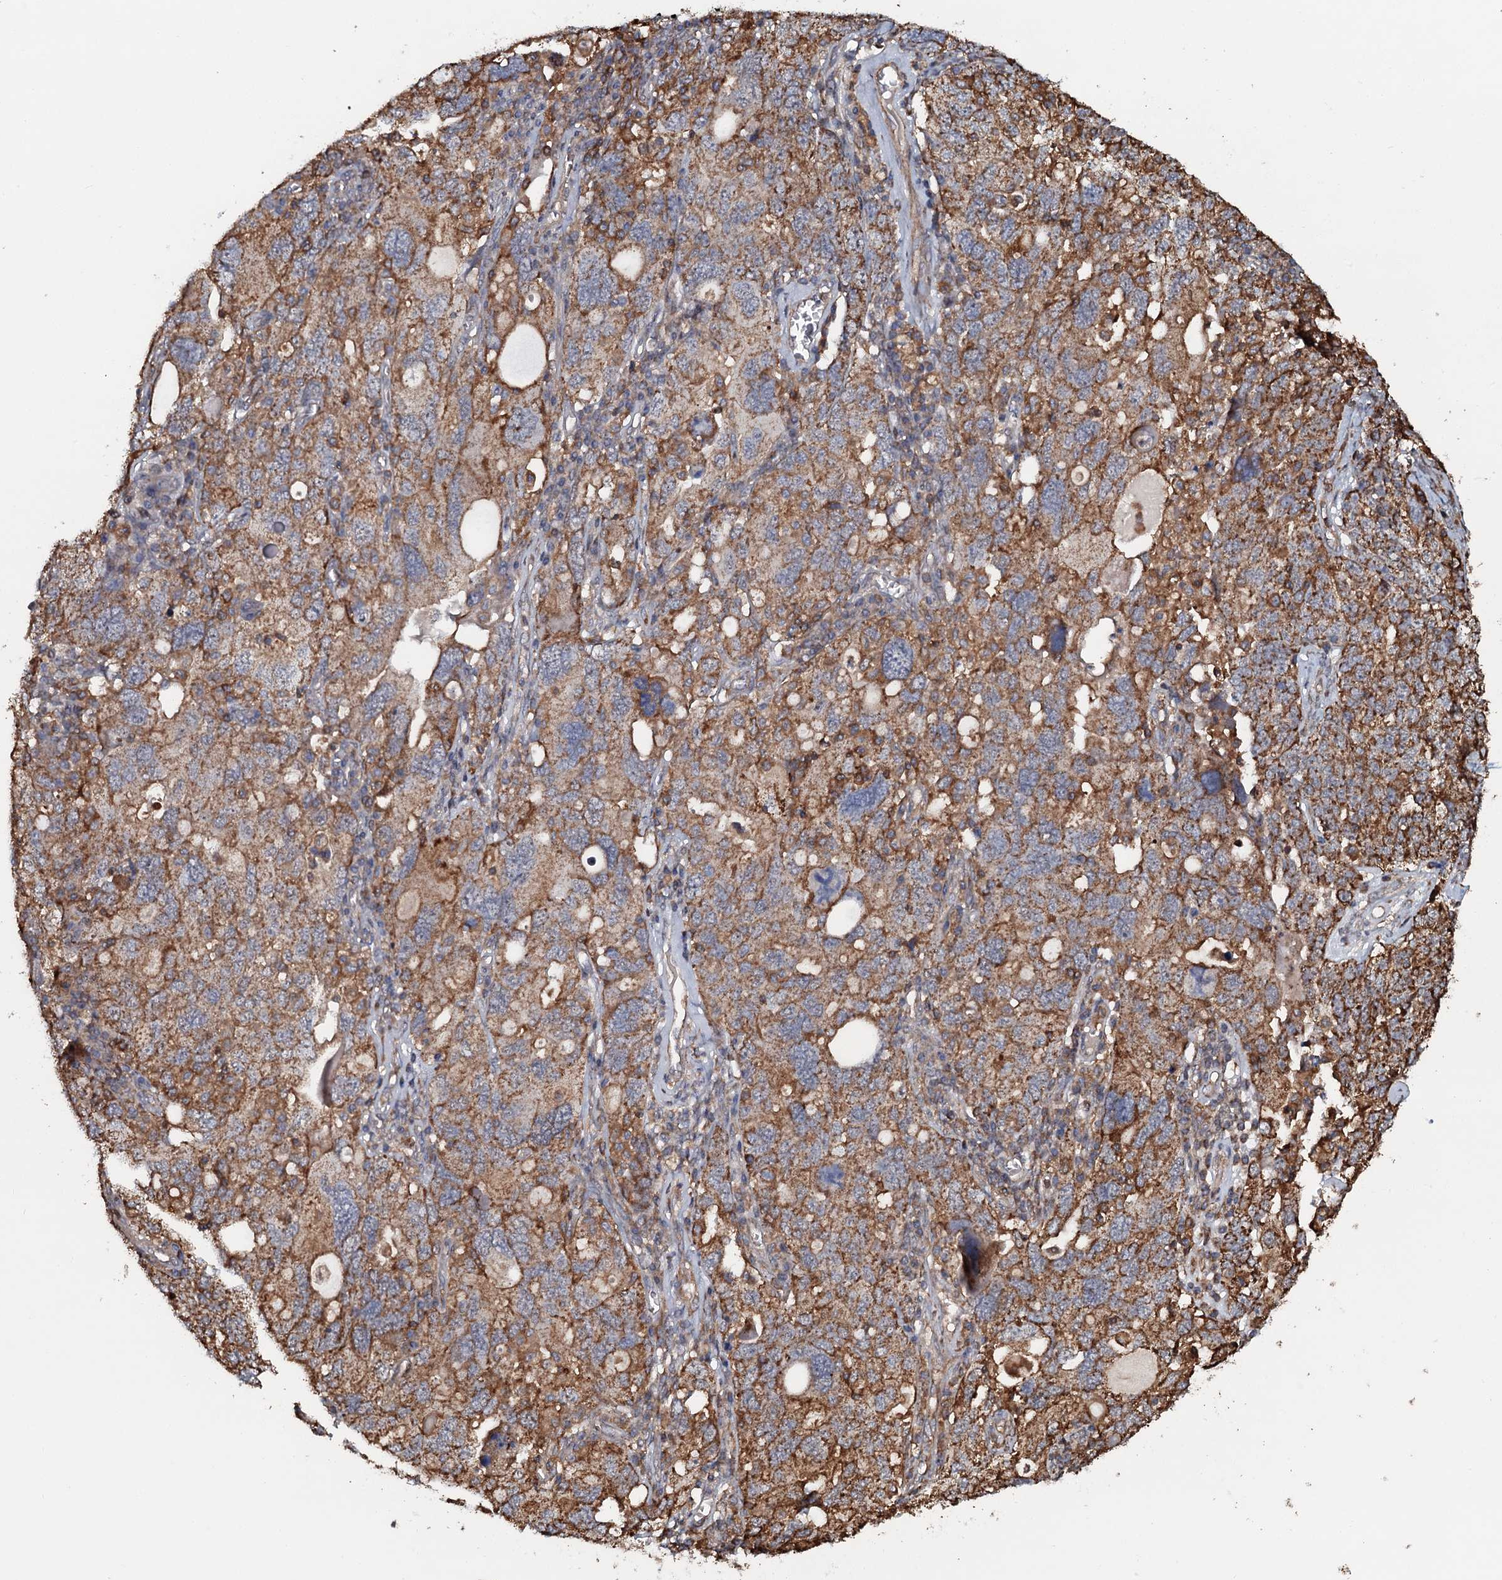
{"staining": {"intensity": "moderate", "quantity": ">75%", "location": "cytoplasmic/membranous"}, "tissue": "ovarian cancer", "cell_type": "Tumor cells", "image_type": "cancer", "snomed": [{"axis": "morphology", "description": "Carcinoma, endometroid"}, {"axis": "topography", "description": "Ovary"}], "caption": "Immunohistochemical staining of human ovarian cancer shows medium levels of moderate cytoplasmic/membranous protein staining in approximately >75% of tumor cells.", "gene": "VWA8", "patient": {"sex": "female", "age": 62}}